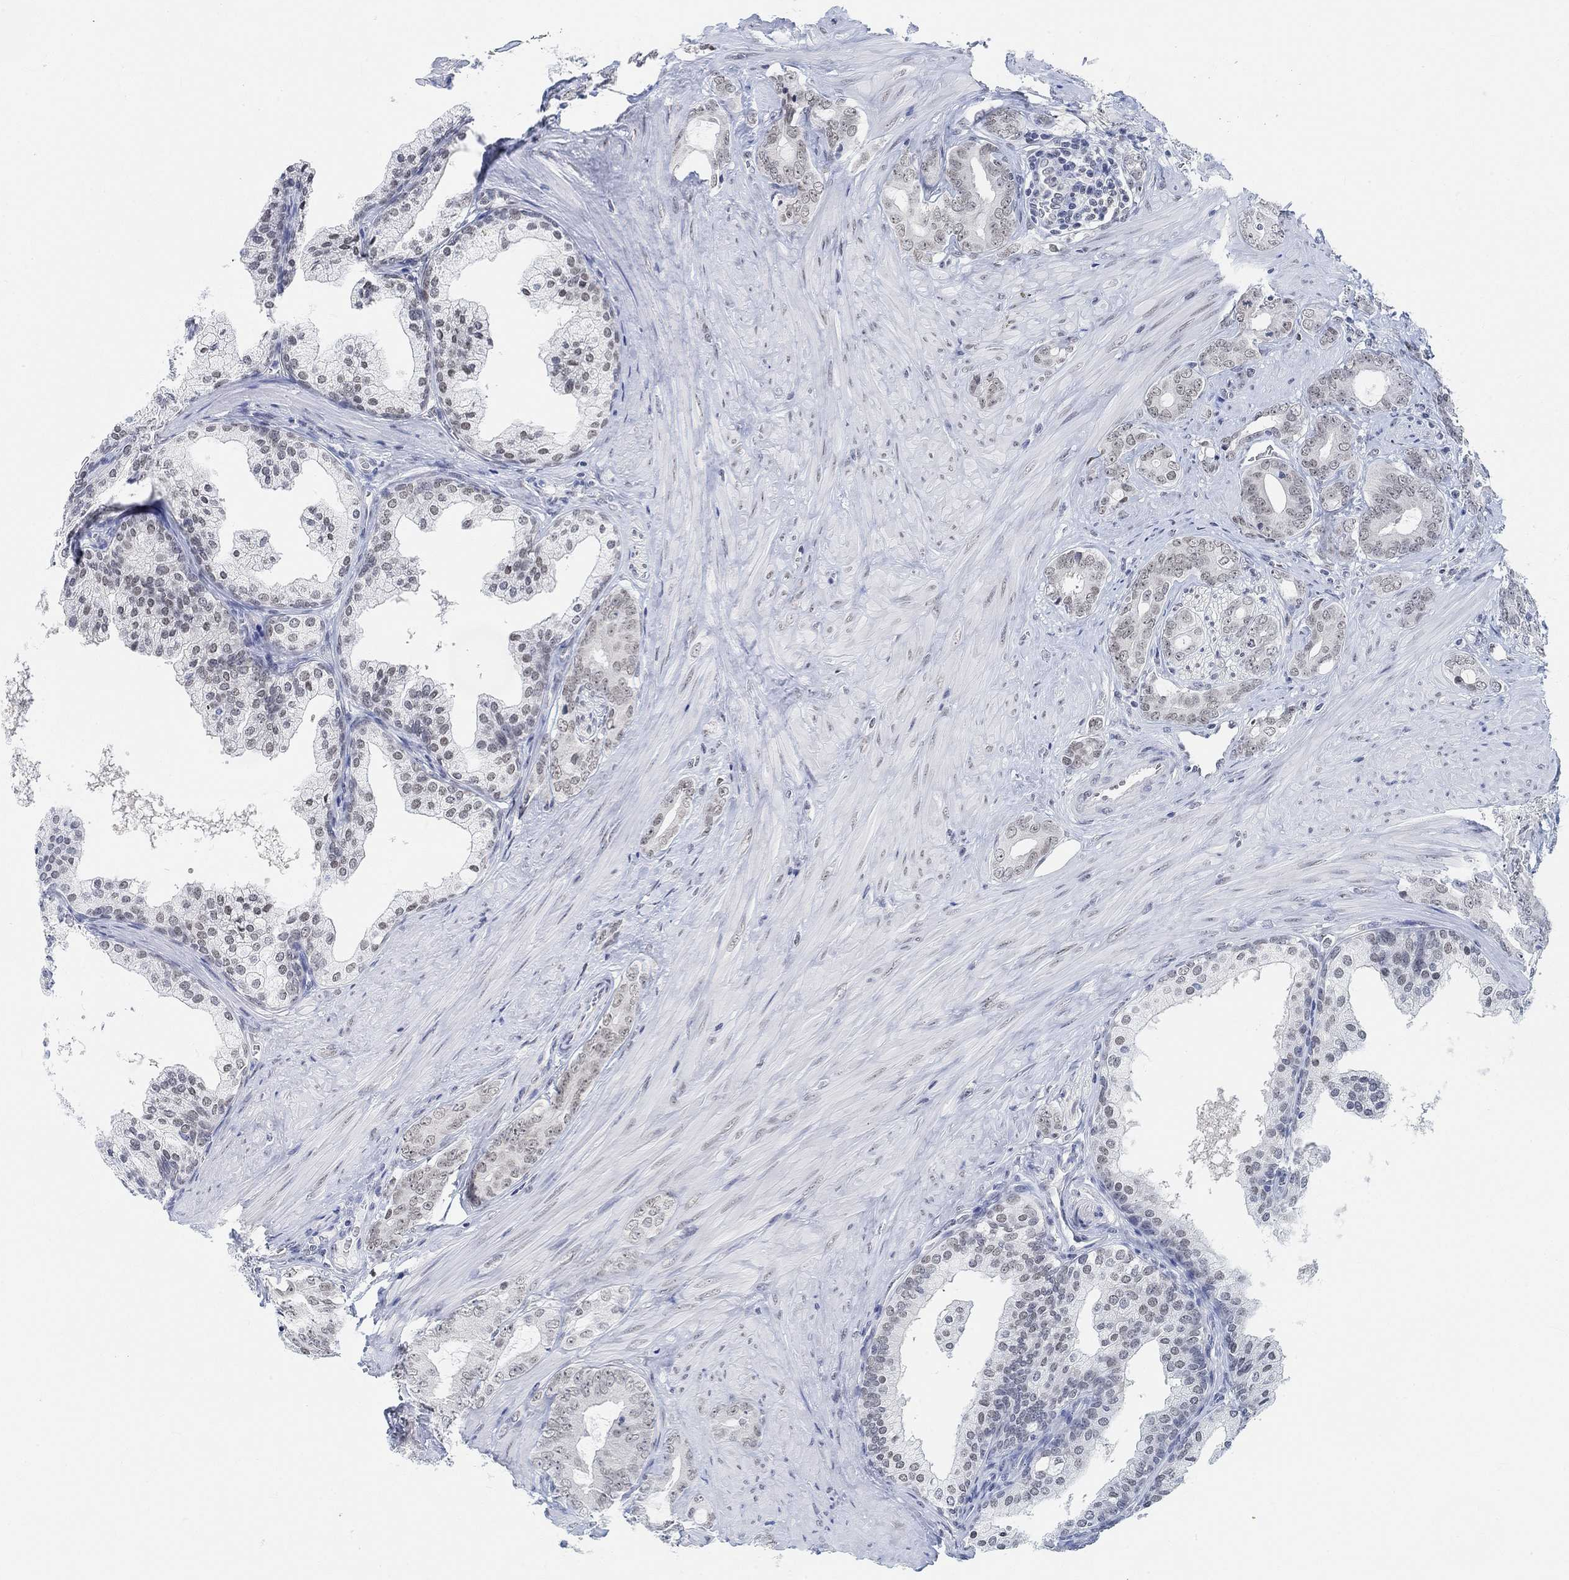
{"staining": {"intensity": "weak", "quantity": "<25%", "location": "nuclear"}, "tissue": "prostate cancer", "cell_type": "Tumor cells", "image_type": "cancer", "snomed": [{"axis": "morphology", "description": "Adenocarcinoma, NOS"}, {"axis": "topography", "description": "Prostate"}], "caption": "Histopathology image shows no significant protein staining in tumor cells of prostate cancer.", "gene": "PURG", "patient": {"sex": "male", "age": 55}}